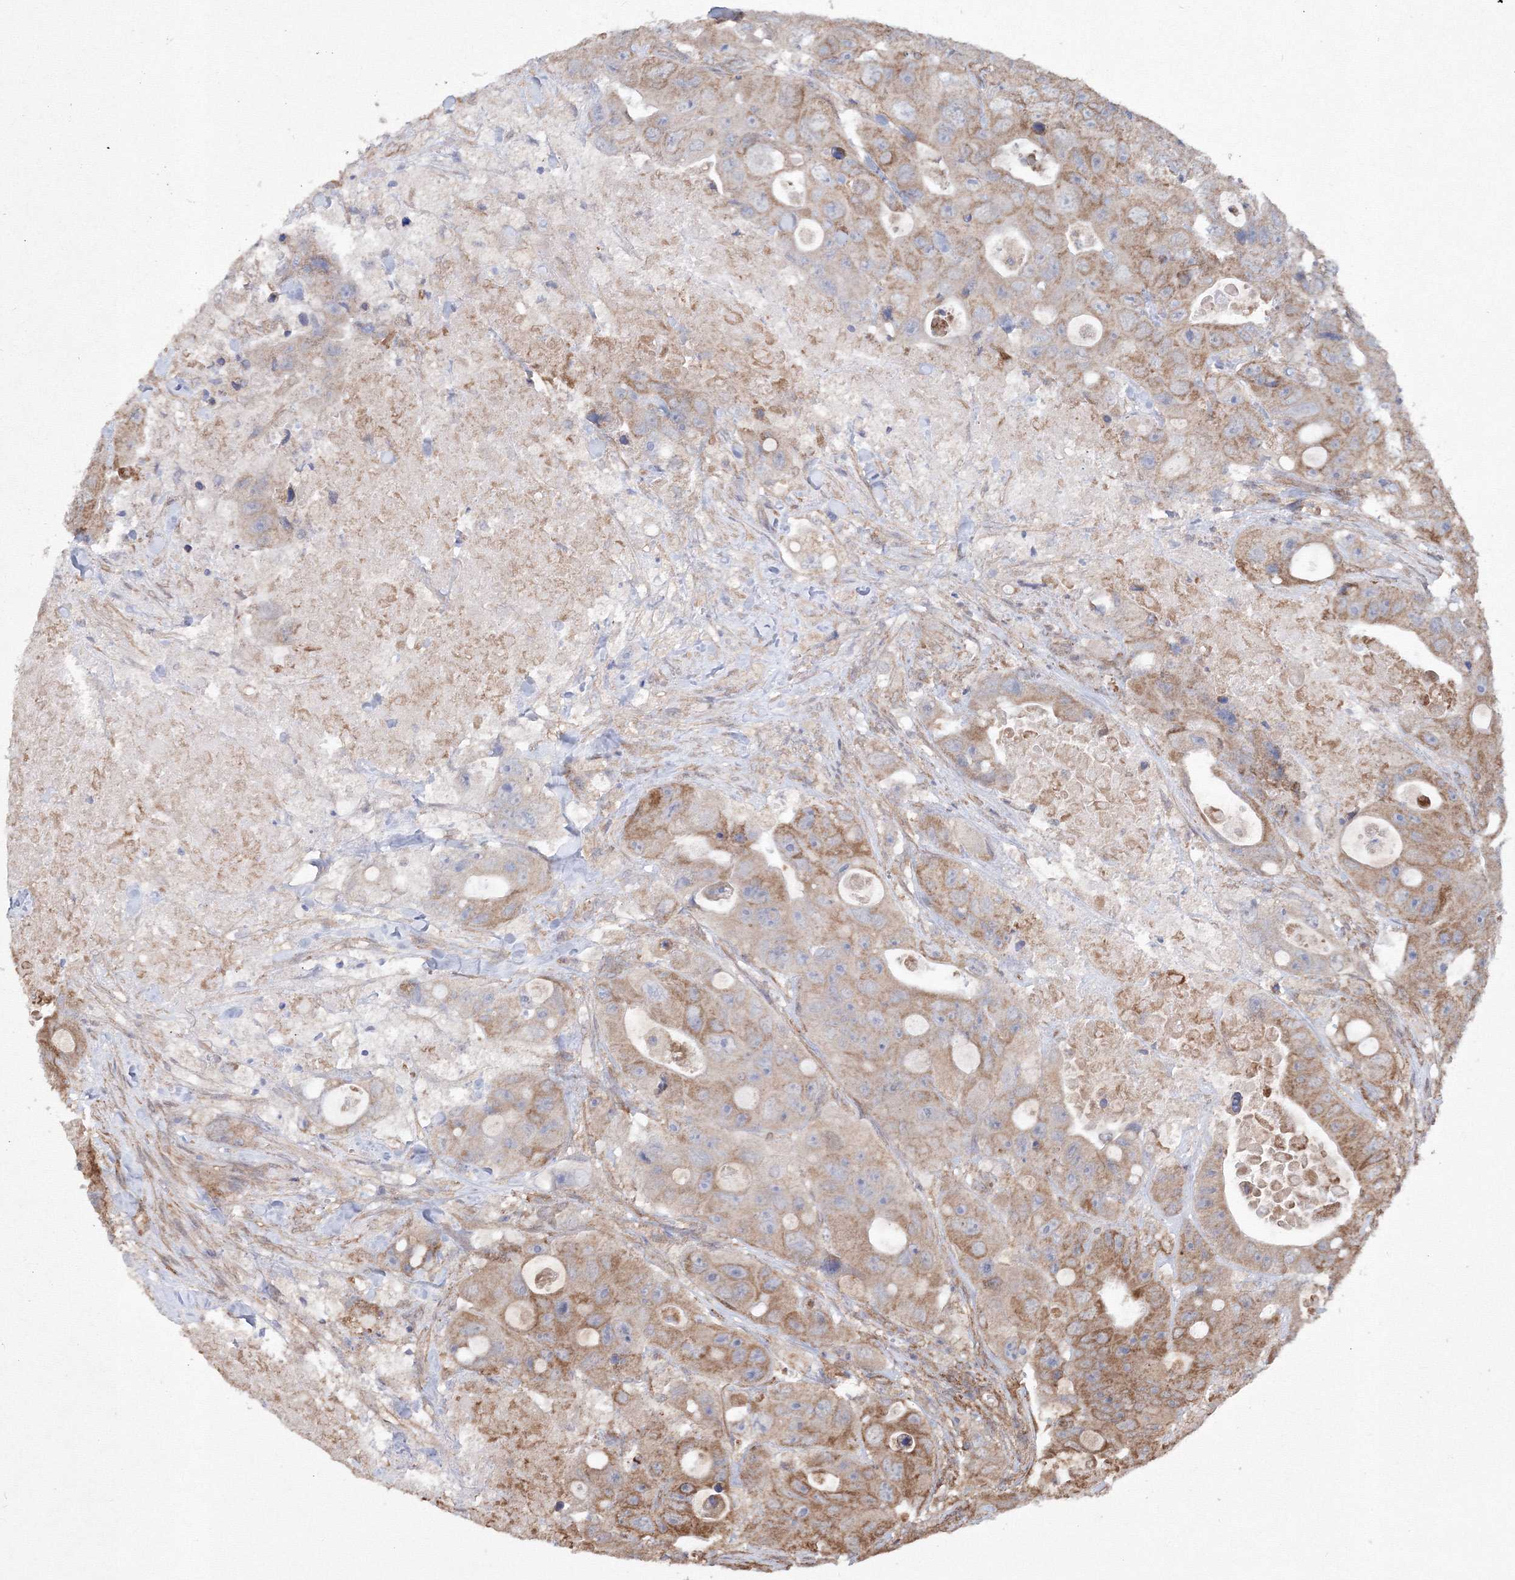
{"staining": {"intensity": "moderate", "quantity": "25%-75%", "location": "cytoplasmic/membranous"}, "tissue": "colorectal cancer", "cell_type": "Tumor cells", "image_type": "cancer", "snomed": [{"axis": "morphology", "description": "Adenocarcinoma, NOS"}, {"axis": "topography", "description": "Colon"}], "caption": "The photomicrograph exhibits immunohistochemical staining of adenocarcinoma (colorectal). There is moderate cytoplasmic/membranous positivity is identified in about 25%-75% of tumor cells.", "gene": "TMEM139", "patient": {"sex": "female", "age": 46}}